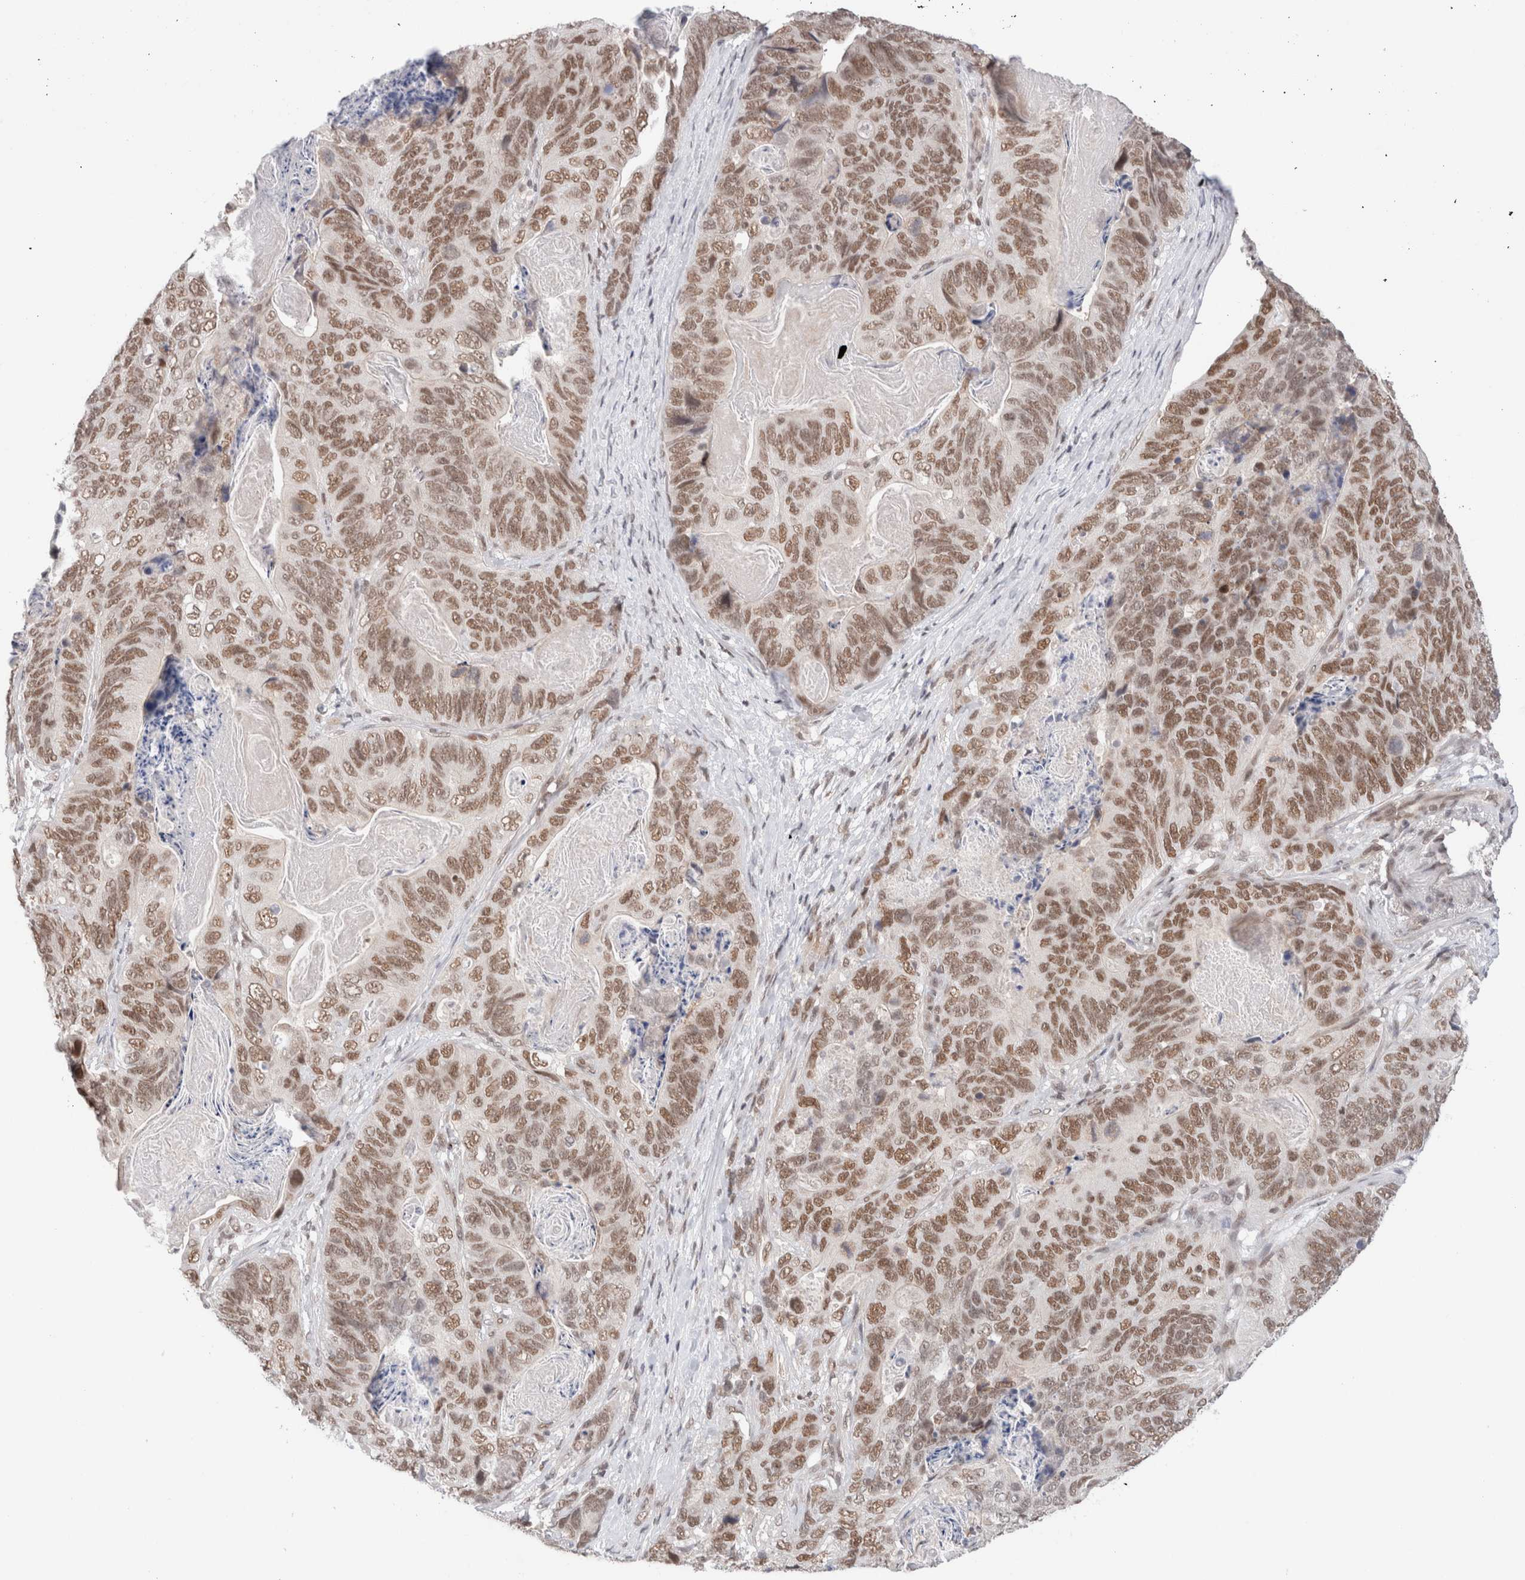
{"staining": {"intensity": "moderate", "quantity": ">75%", "location": "nuclear"}, "tissue": "stomach cancer", "cell_type": "Tumor cells", "image_type": "cancer", "snomed": [{"axis": "morphology", "description": "Normal tissue, NOS"}, {"axis": "morphology", "description": "Adenocarcinoma, NOS"}, {"axis": "topography", "description": "Stomach"}], "caption": "High-power microscopy captured an immunohistochemistry (IHC) histopathology image of stomach adenocarcinoma, revealing moderate nuclear expression in approximately >75% of tumor cells.", "gene": "GATAD2A", "patient": {"sex": "female", "age": 89}}